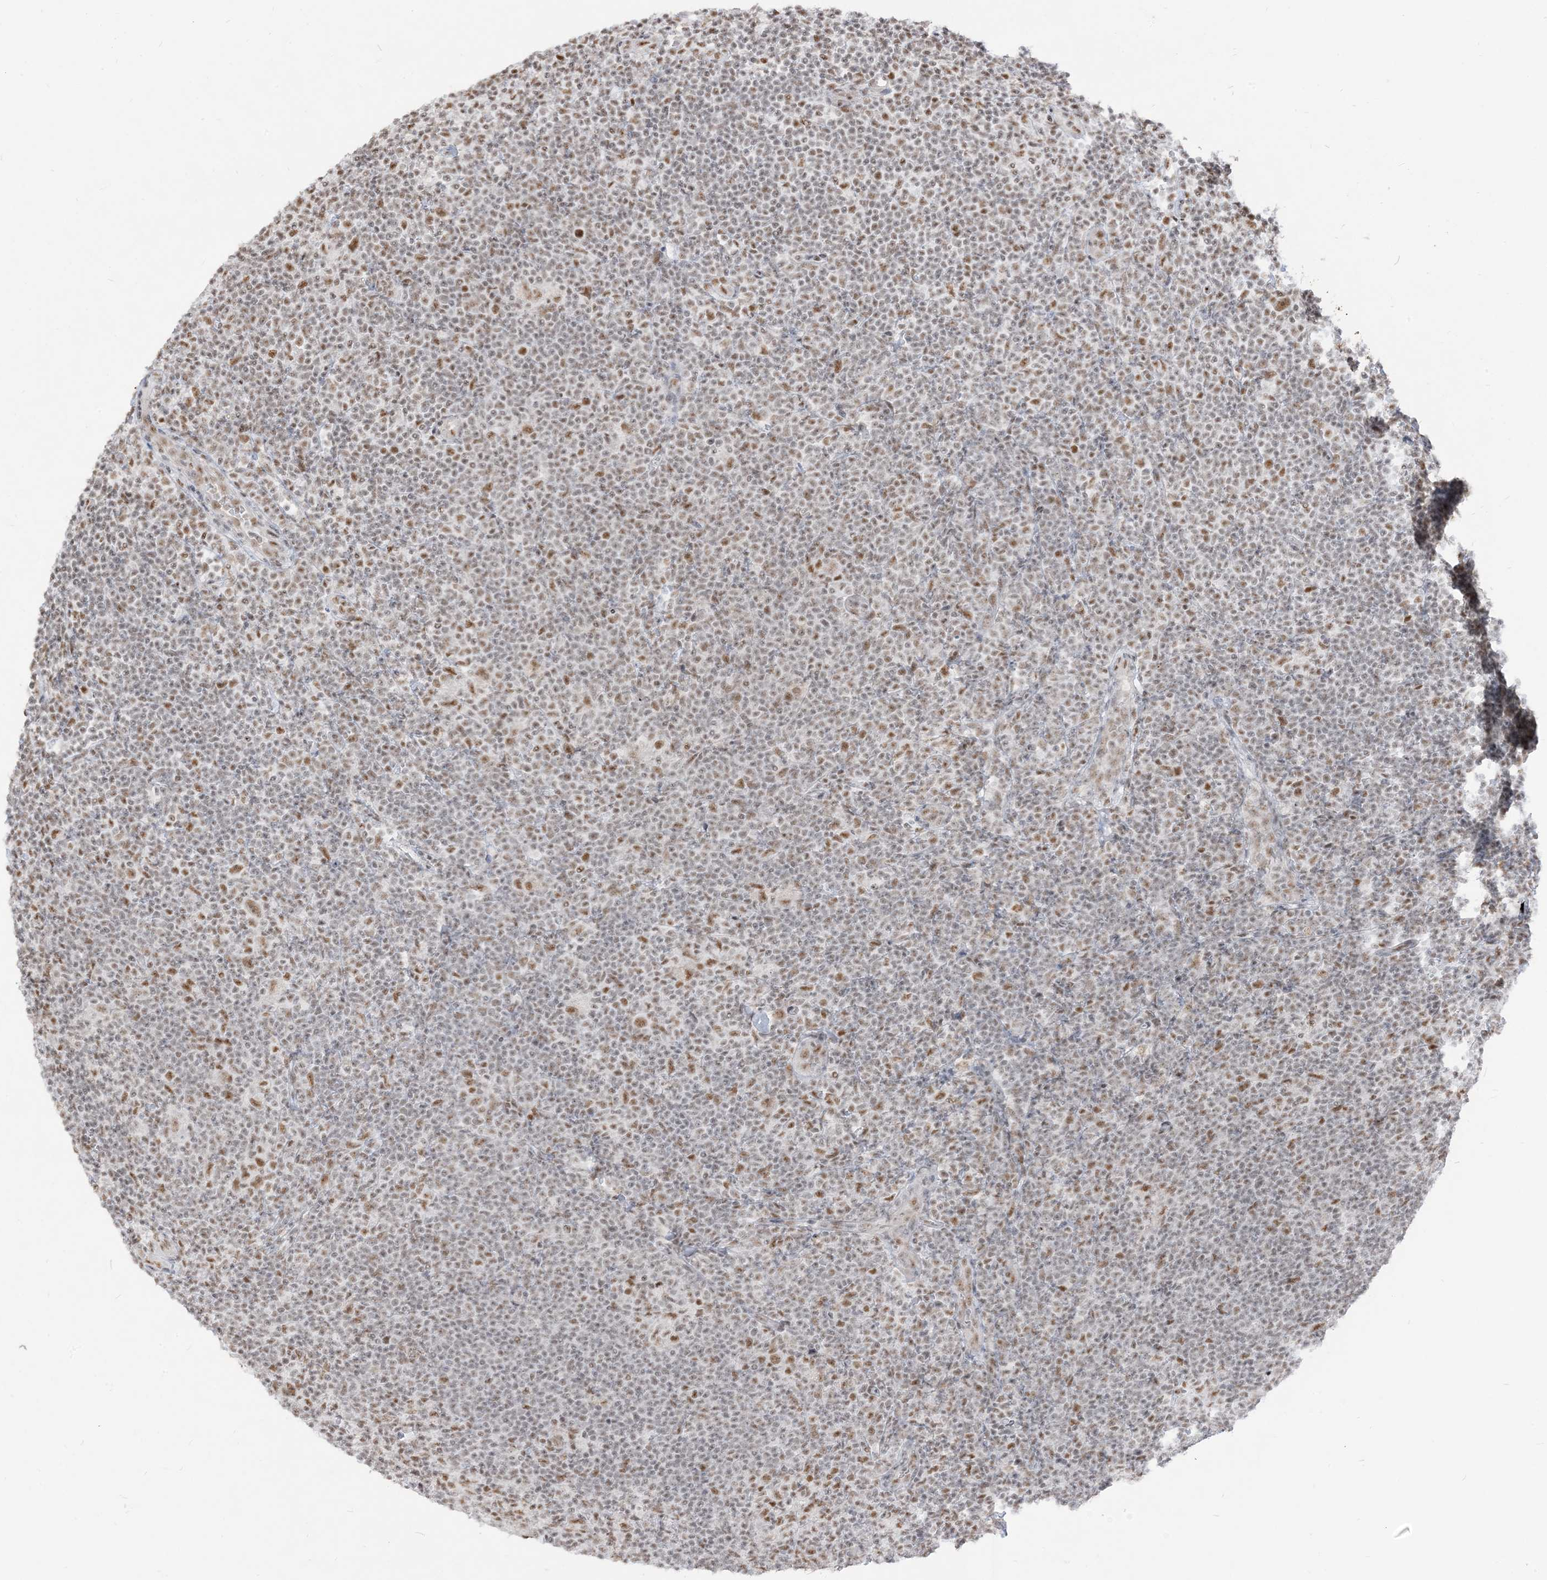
{"staining": {"intensity": "moderate", "quantity": ">75%", "location": "nuclear"}, "tissue": "lymphoma", "cell_type": "Tumor cells", "image_type": "cancer", "snomed": [{"axis": "morphology", "description": "Hodgkin's disease, NOS"}, {"axis": "topography", "description": "Lymph node"}], "caption": "Protein expression analysis of lymphoma demonstrates moderate nuclear positivity in approximately >75% of tumor cells.", "gene": "ARGLU1", "patient": {"sex": "female", "age": 57}}